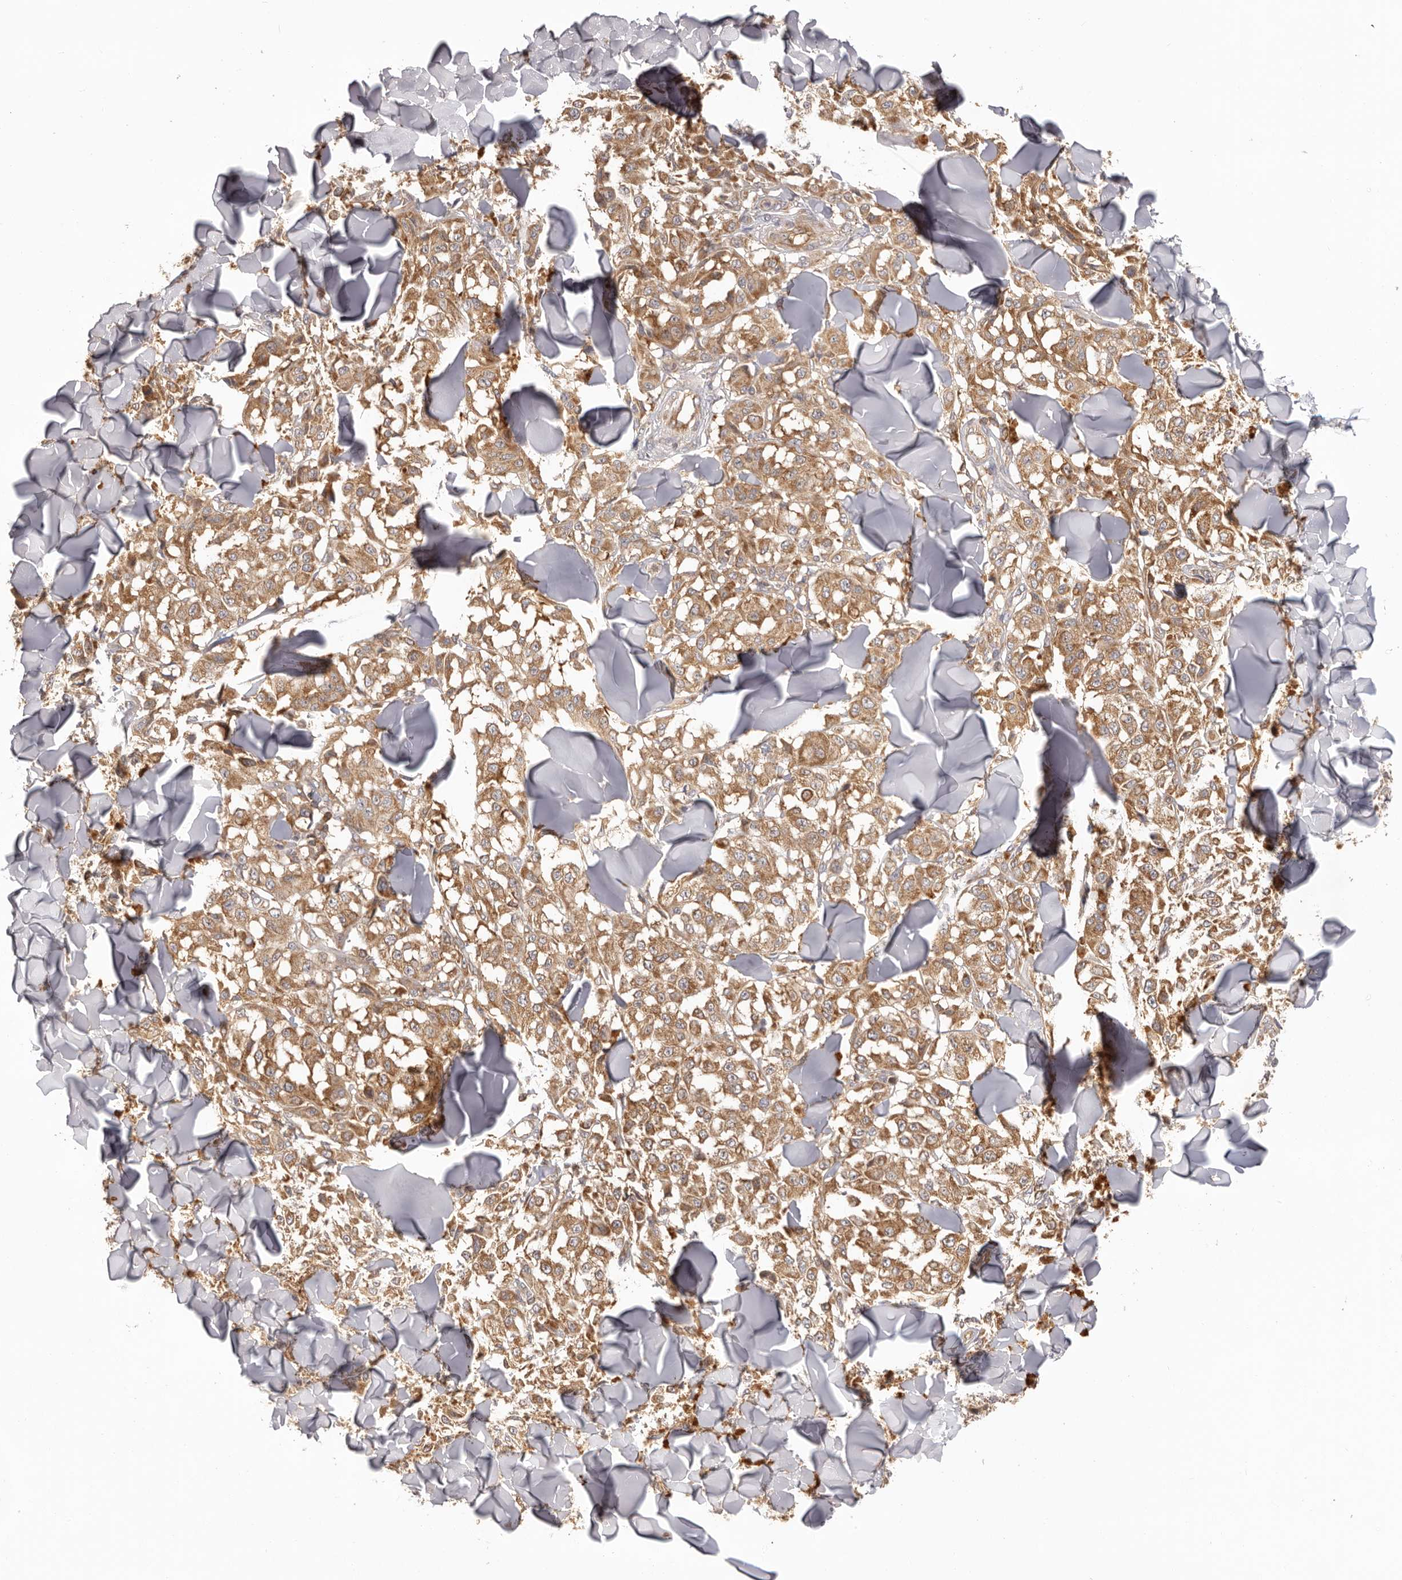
{"staining": {"intensity": "strong", "quantity": ">75%", "location": "cytoplasmic/membranous"}, "tissue": "melanoma", "cell_type": "Tumor cells", "image_type": "cancer", "snomed": [{"axis": "morphology", "description": "Malignant melanoma, NOS"}, {"axis": "topography", "description": "Skin"}], "caption": "Human malignant melanoma stained with a brown dye shows strong cytoplasmic/membranous positive expression in about >75% of tumor cells.", "gene": "EEF1E1", "patient": {"sex": "female", "age": 64}}